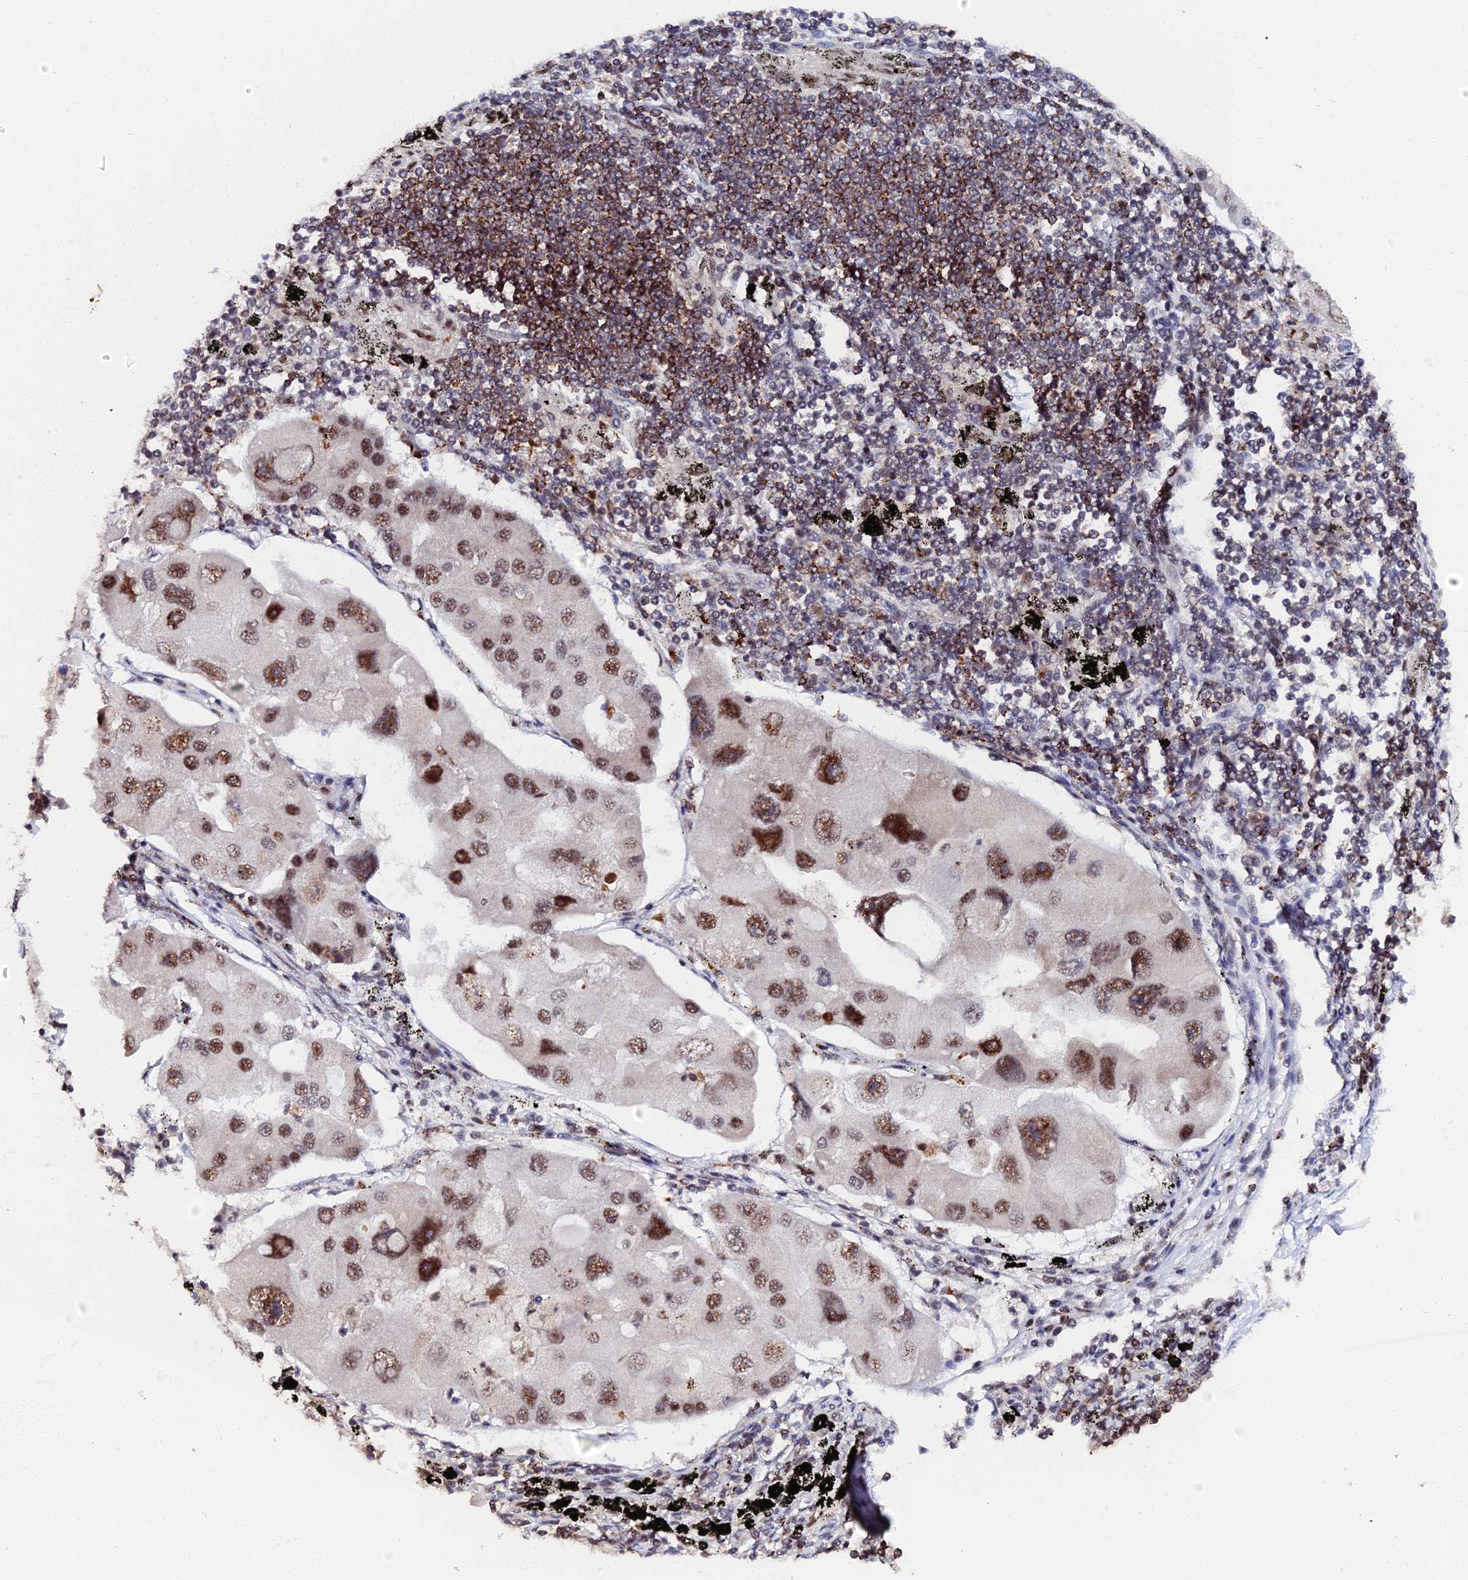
{"staining": {"intensity": "moderate", "quantity": ">75%", "location": "nuclear"}, "tissue": "lung cancer", "cell_type": "Tumor cells", "image_type": "cancer", "snomed": [{"axis": "morphology", "description": "Adenocarcinoma, NOS"}, {"axis": "topography", "description": "Lung"}], "caption": "Adenocarcinoma (lung) stained with immunohistochemistry shows moderate nuclear expression in approximately >75% of tumor cells.", "gene": "MAGOHB", "patient": {"sex": "female", "age": 54}}